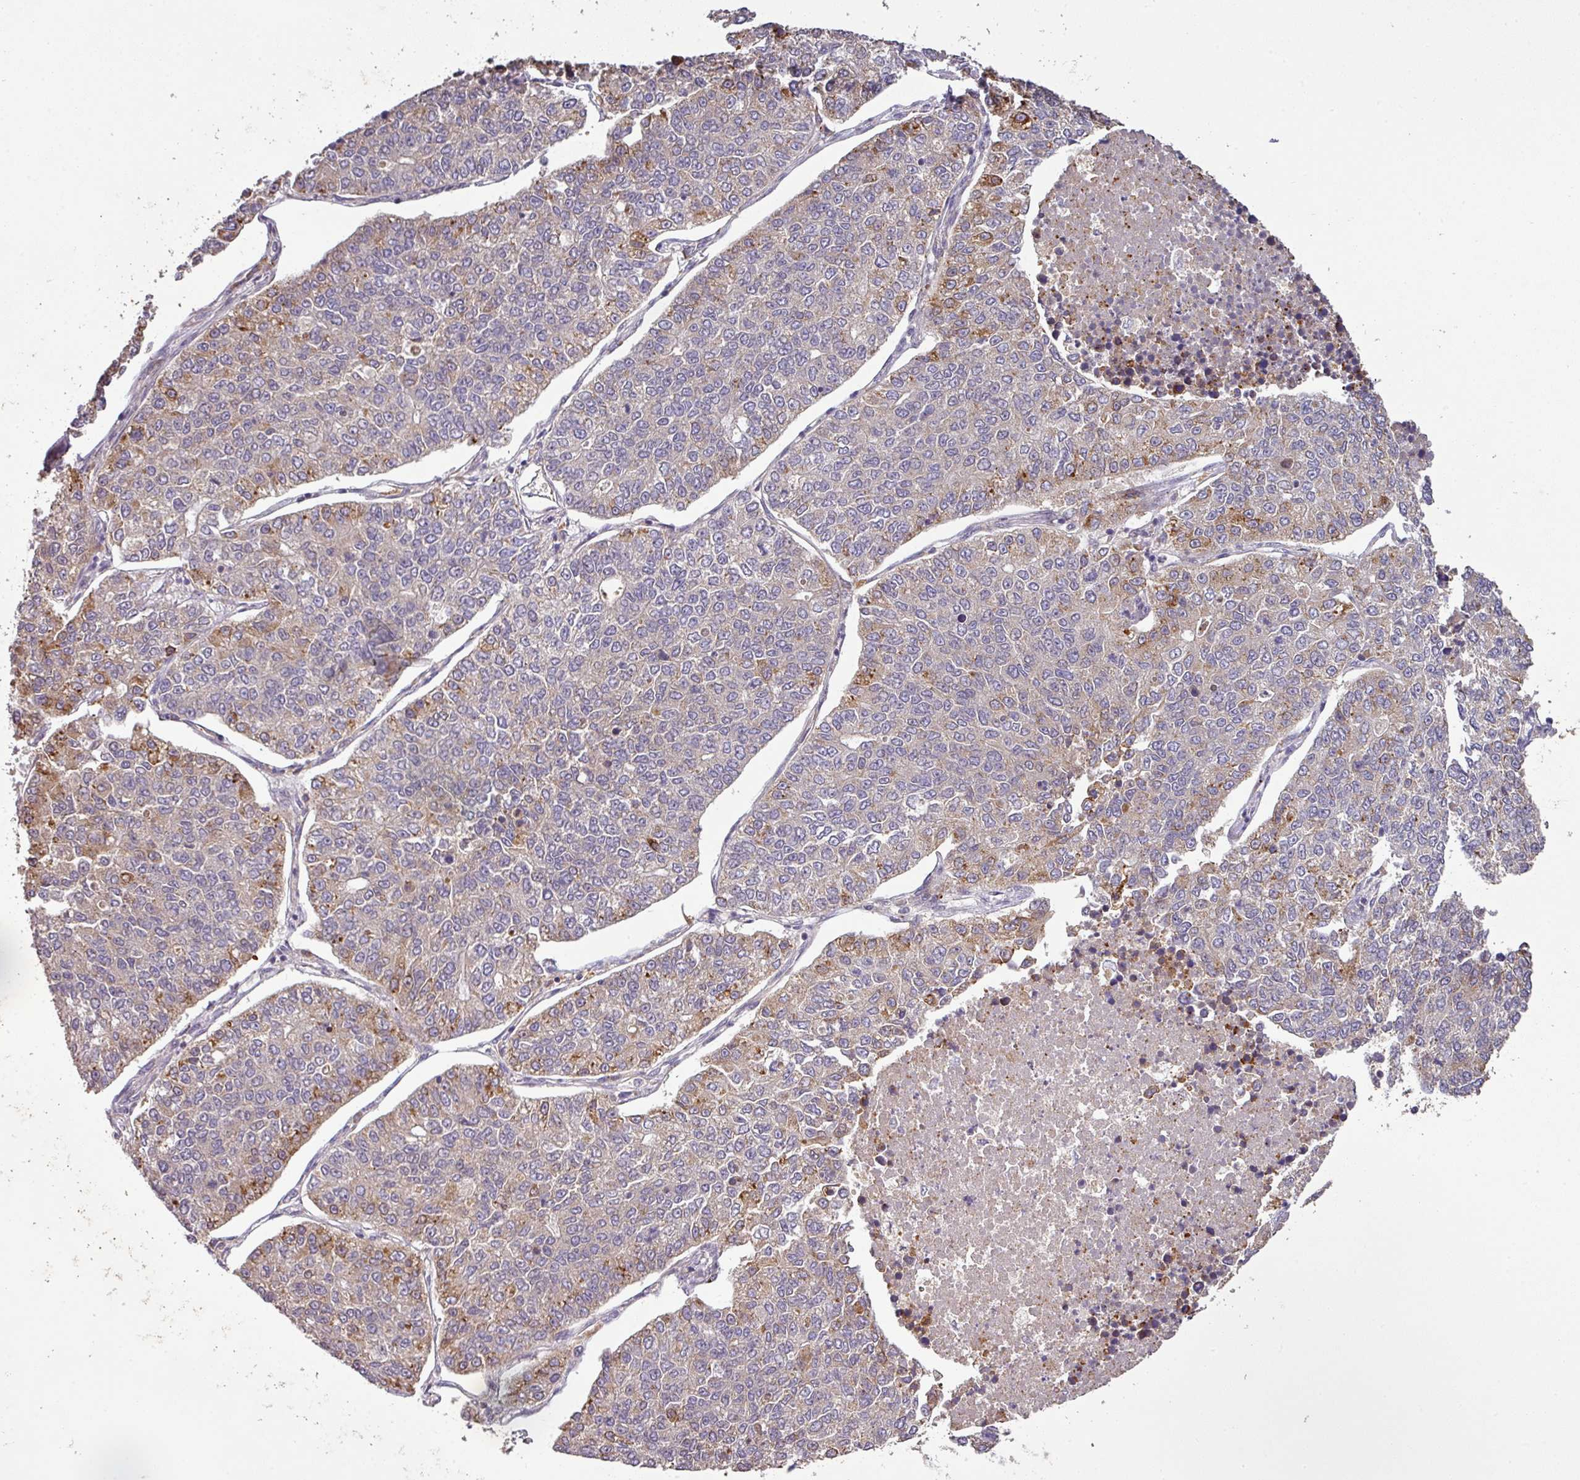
{"staining": {"intensity": "moderate", "quantity": "<25%", "location": "cytoplasmic/membranous"}, "tissue": "lung cancer", "cell_type": "Tumor cells", "image_type": "cancer", "snomed": [{"axis": "morphology", "description": "Adenocarcinoma, NOS"}, {"axis": "topography", "description": "Lung"}], "caption": "There is low levels of moderate cytoplasmic/membranous staining in tumor cells of lung adenocarcinoma, as demonstrated by immunohistochemical staining (brown color).", "gene": "SPCS3", "patient": {"sex": "male", "age": 49}}